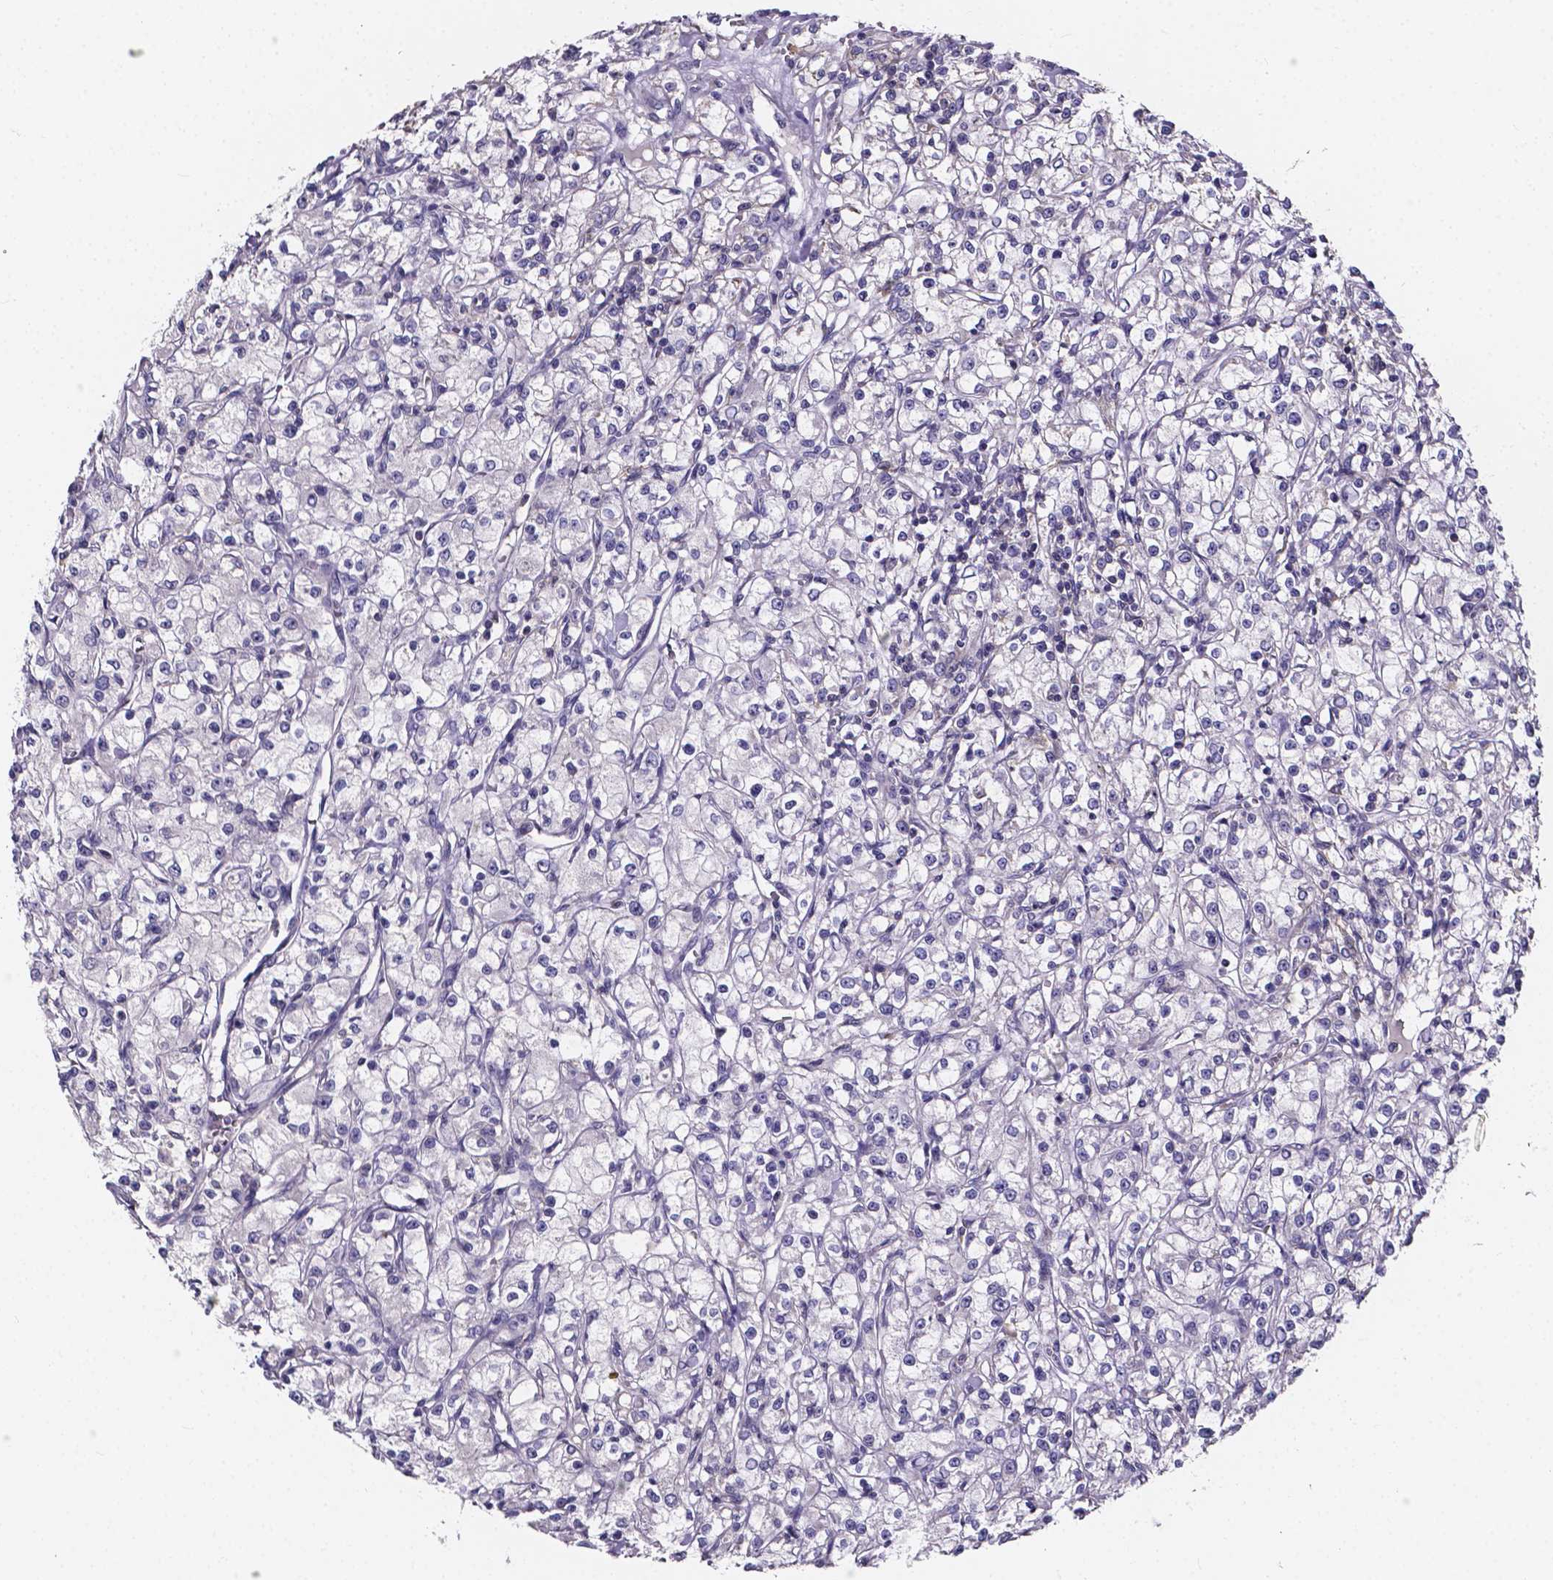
{"staining": {"intensity": "negative", "quantity": "none", "location": "none"}, "tissue": "renal cancer", "cell_type": "Tumor cells", "image_type": "cancer", "snomed": [{"axis": "morphology", "description": "Adenocarcinoma, NOS"}, {"axis": "topography", "description": "Kidney"}], "caption": "Immunohistochemistry (IHC) photomicrograph of human renal adenocarcinoma stained for a protein (brown), which exhibits no positivity in tumor cells.", "gene": "SPOCD1", "patient": {"sex": "female", "age": 59}}